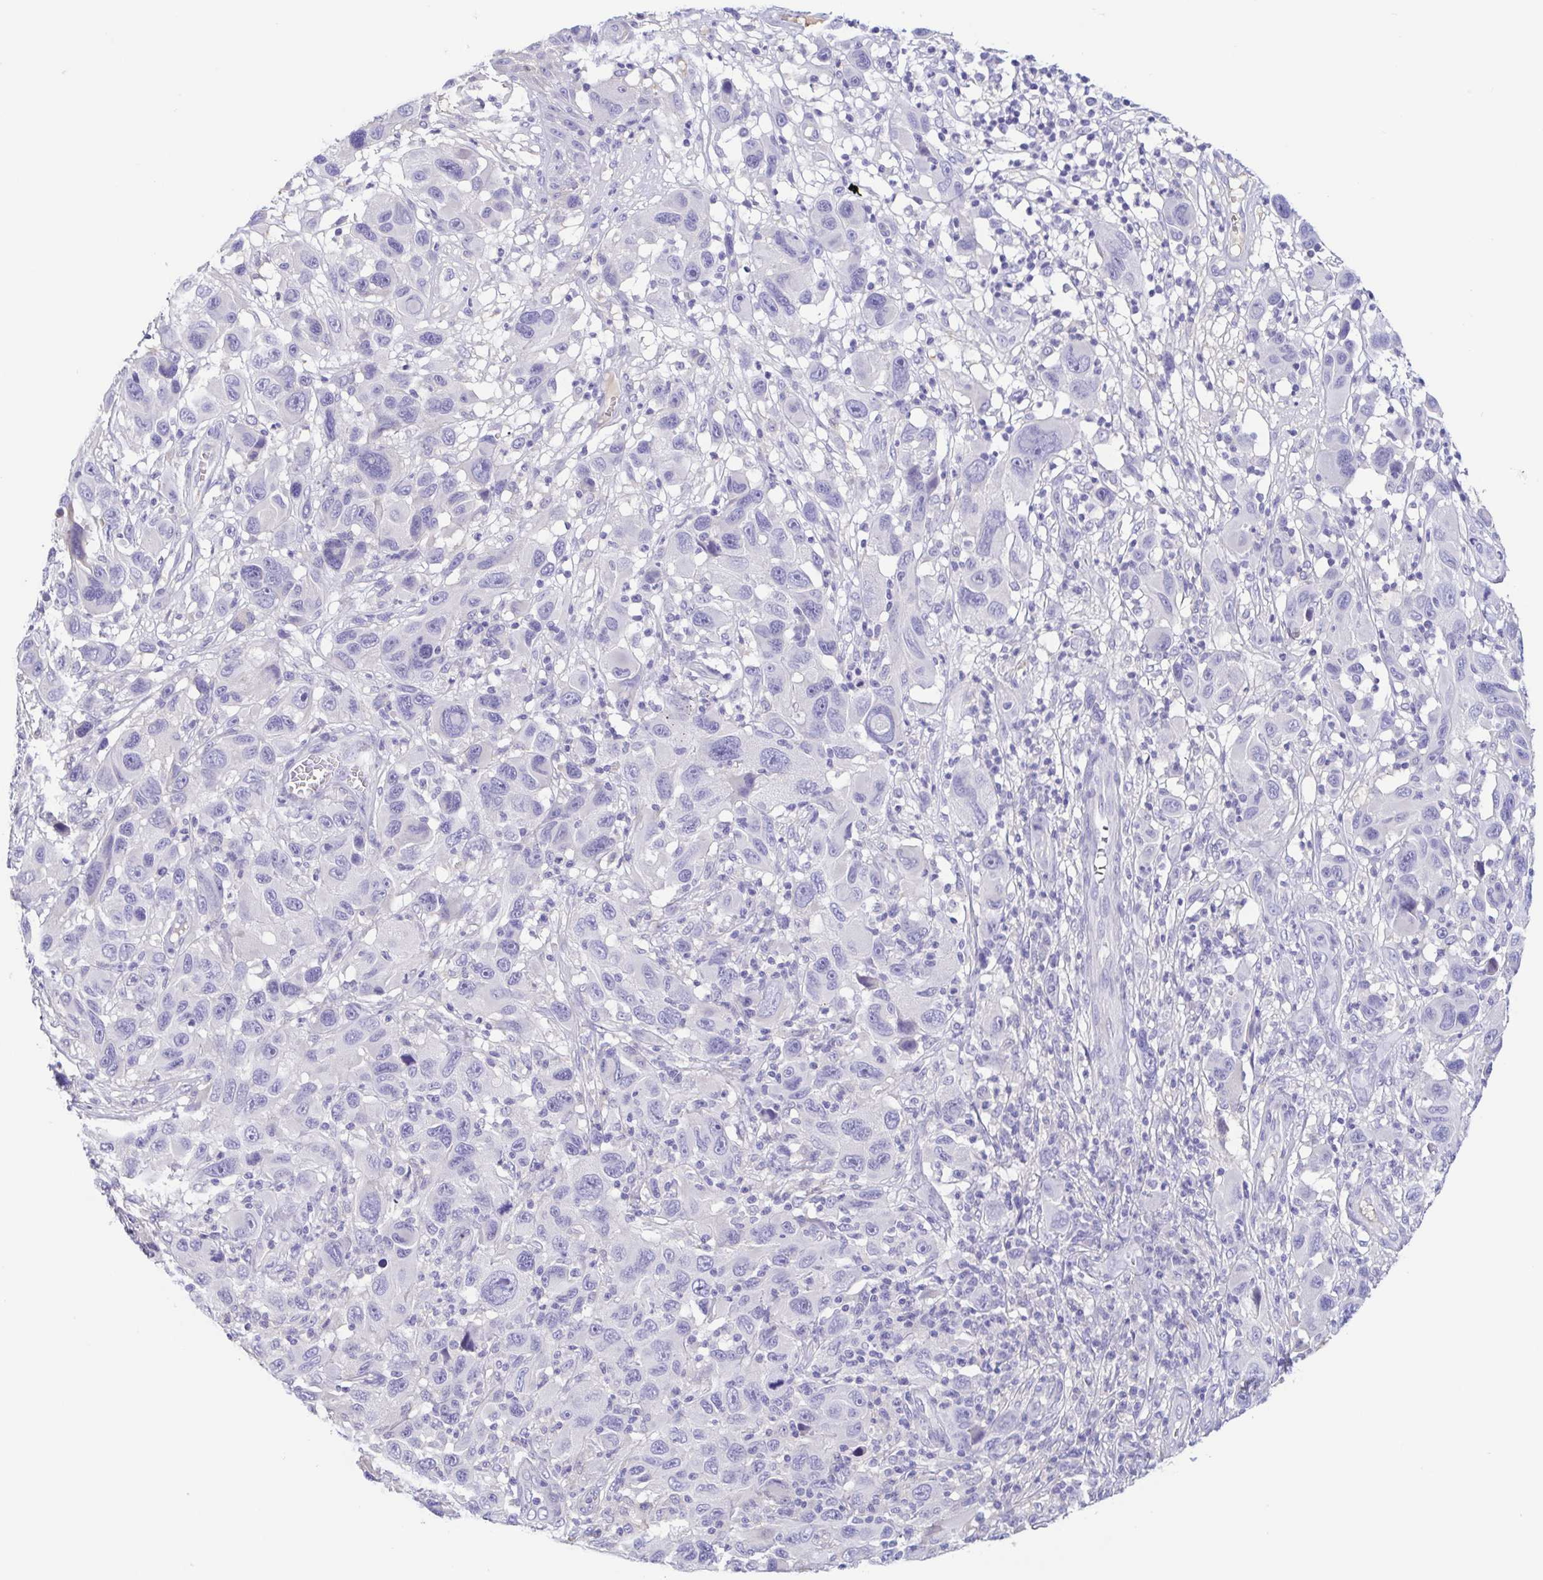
{"staining": {"intensity": "negative", "quantity": "none", "location": "none"}, "tissue": "melanoma", "cell_type": "Tumor cells", "image_type": "cancer", "snomed": [{"axis": "morphology", "description": "Malignant melanoma, NOS"}, {"axis": "topography", "description": "Skin"}], "caption": "Malignant melanoma was stained to show a protein in brown. There is no significant expression in tumor cells.", "gene": "TREH", "patient": {"sex": "male", "age": 53}}